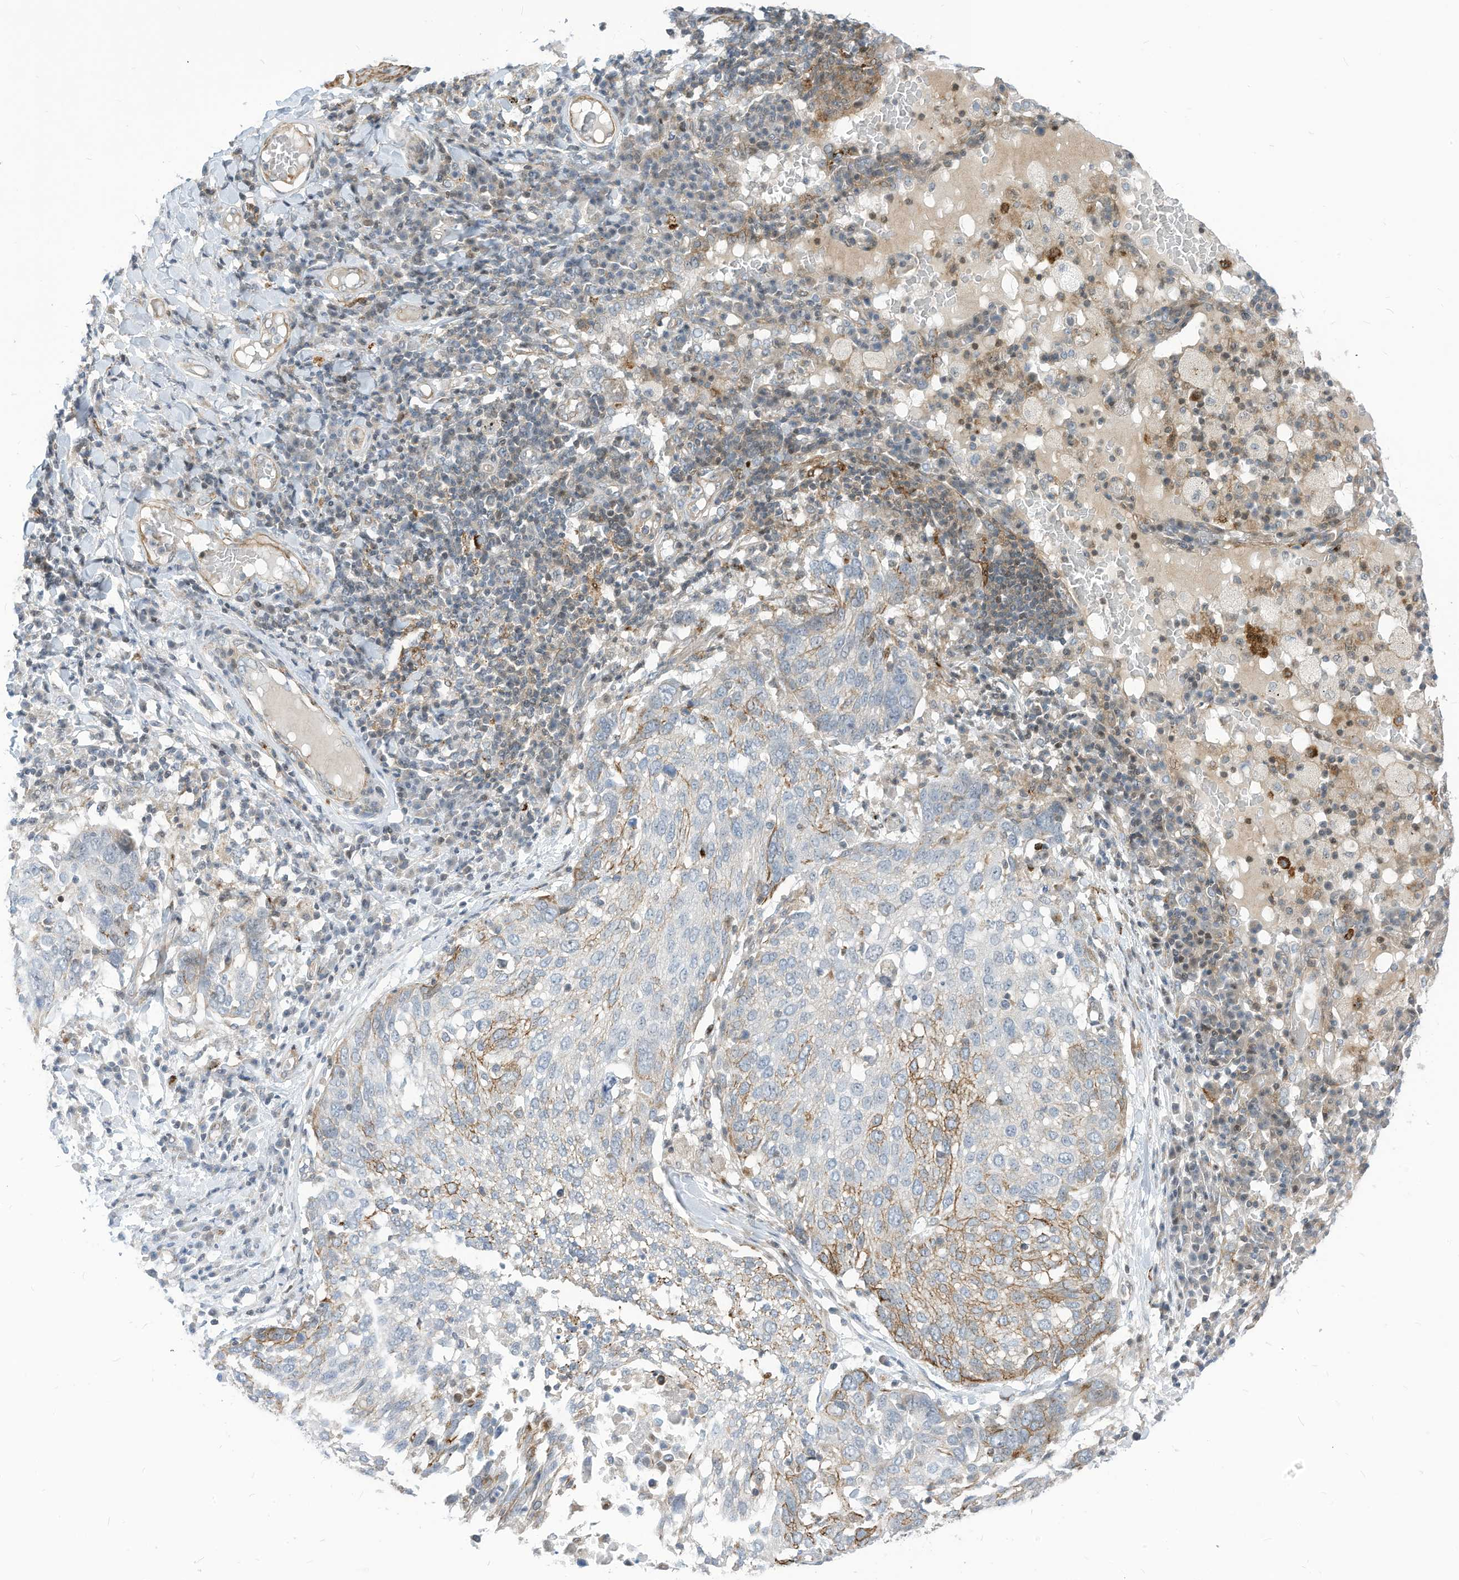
{"staining": {"intensity": "weak", "quantity": "<25%", "location": "cytoplasmic/membranous"}, "tissue": "lung cancer", "cell_type": "Tumor cells", "image_type": "cancer", "snomed": [{"axis": "morphology", "description": "Squamous cell carcinoma, NOS"}, {"axis": "topography", "description": "Lung"}], "caption": "Protein analysis of lung cancer (squamous cell carcinoma) shows no significant expression in tumor cells. (DAB IHC, high magnification).", "gene": "GPATCH3", "patient": {"sex": "male", "age": 65}}